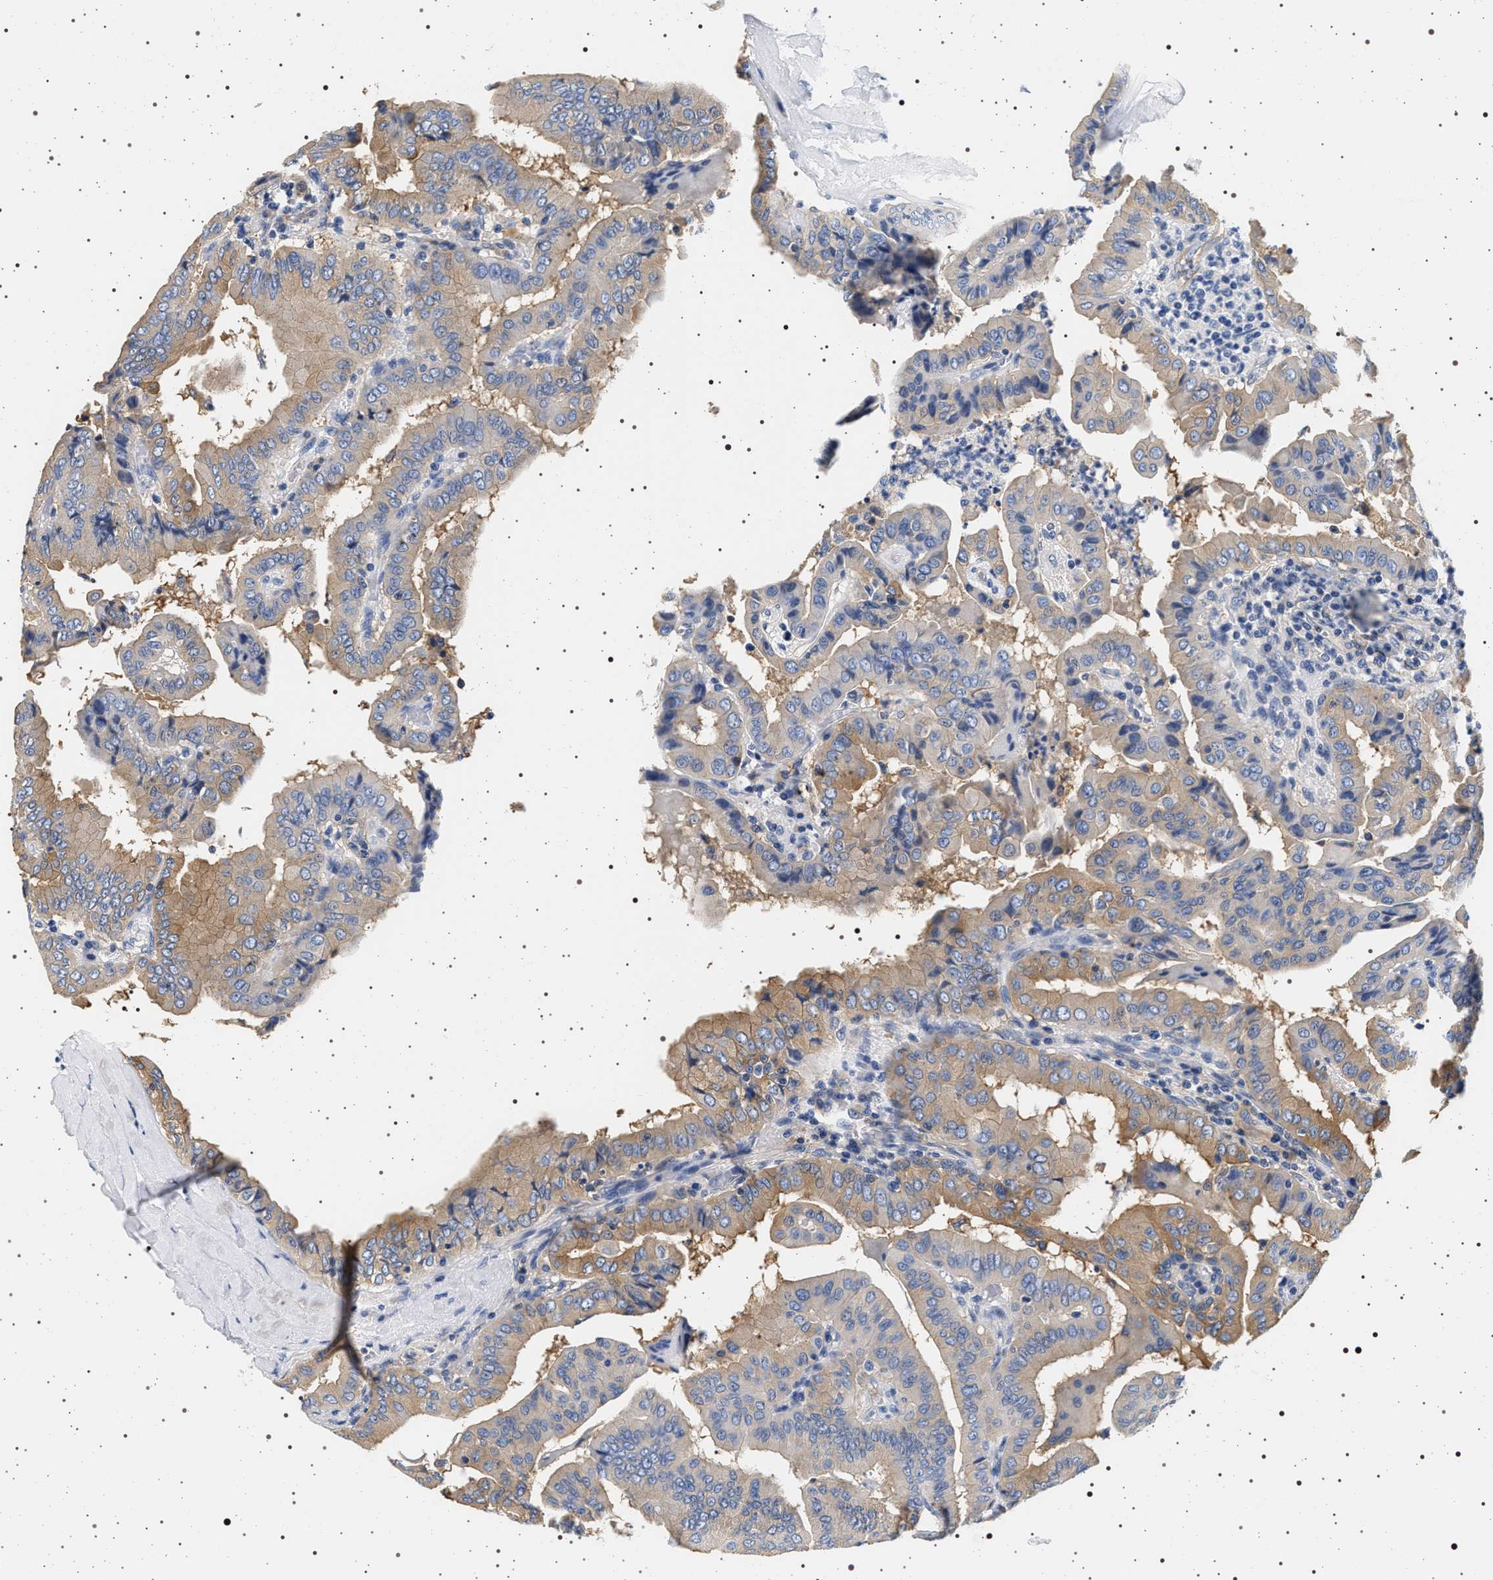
{"staining": {"intensity": "moderate", "quantity": ">75%", "location": "cytoplasmic/membranous"}, "tissue": "thyroid cancer", "cell_type": "Tumor cells", "image_type": "cancer", "snomed": [{"axis": "morphology", "description": "Papillary adenocarcinoma, NOS"}, {"axis": "topography", "description": "Thyroid gland"}], "caption": "Approximately >75% of tumor cells in papillary adenocarcinoma (thyroid) show moderate cytoplasmic/membranous protein staining as visualized by brown immunohistochemical staining.", "gene": "HSD17B1", "patient": {"sex": "male", "age": 33}}